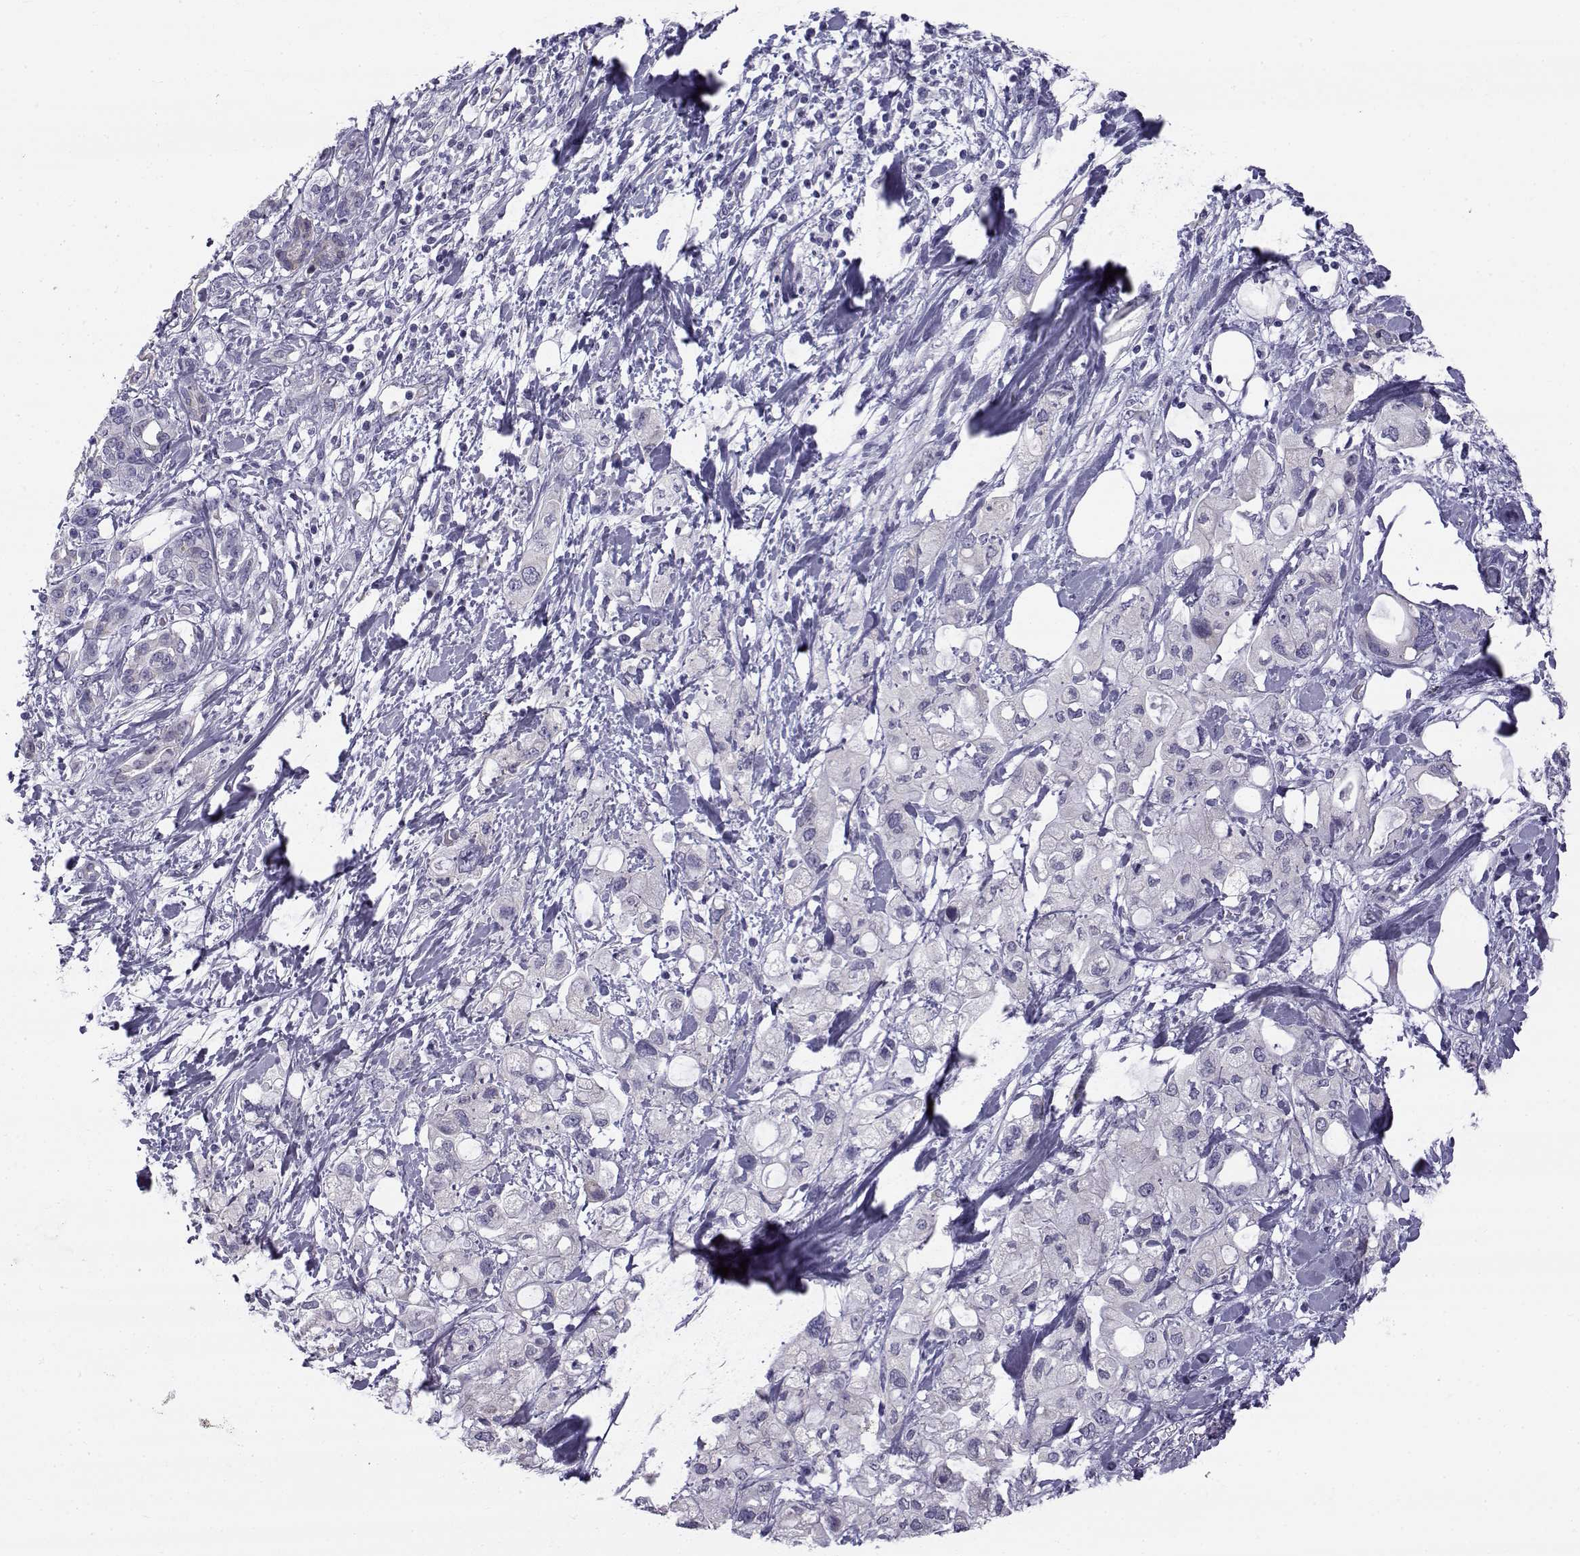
{"staining": {"intensity": "negative", "quantity": "none", "location": "none"}, "tissue": "pancreatic cancer", "cell_type": "Tumor cells", "image_type": "cancer", "snomed": [{"axis": "morphology", "description": "Adenocarcinoma, NOS"}, {"axis": "topography", "description": "Pancreas"}], "caption": "Pancreatic cancer (adenocarcinoma) was stained to show a protein in brown. There is no significant expression in tumor cells.", "gene": "RNASE12", "patient": {"sex": "female", "age": 56}}